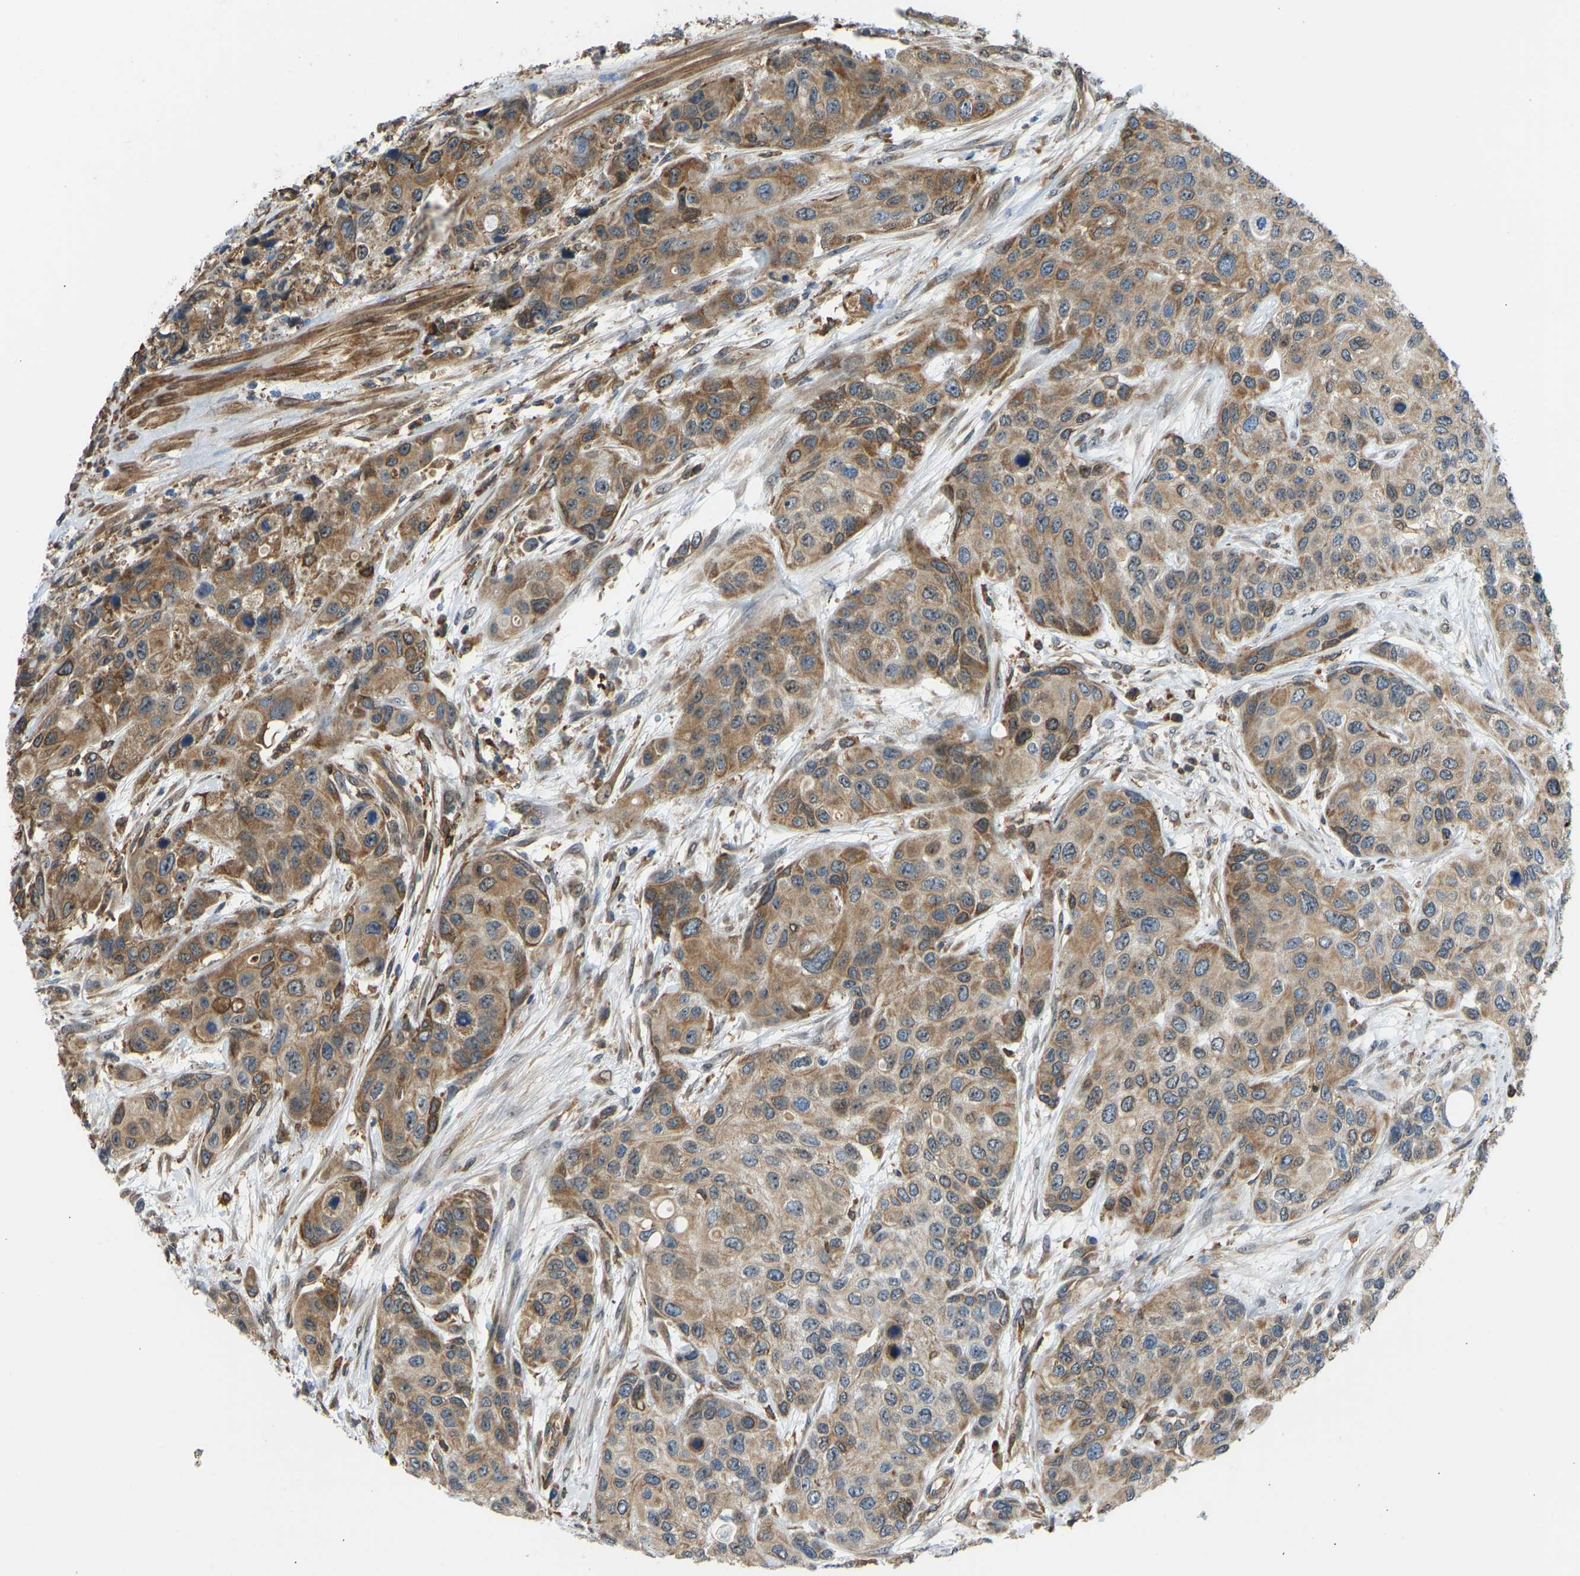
{"staining": {"intensity": "moderate", "quantity": ">75%", "location": "cytoplasmic/membranous,nuclear"}, "tissue": "urothelial cancer", "cell_type": "Tumor cells", "image_type": "cancer", "snomed": [{"axis": "morphology", "description": "Urothelial carcinoma, High grade"}, {"axis": "topography", "description": "Urinary bladder"}], "caption": "This image demonstrates immunohistochemistry staining of human urothelial cancer, with medium moderate cytoplasmic/membranous and nuclear positivity in approximately >75% of tumor cells.", "gene": "OS9", "patient": {"sex": "female", "age": 56}}